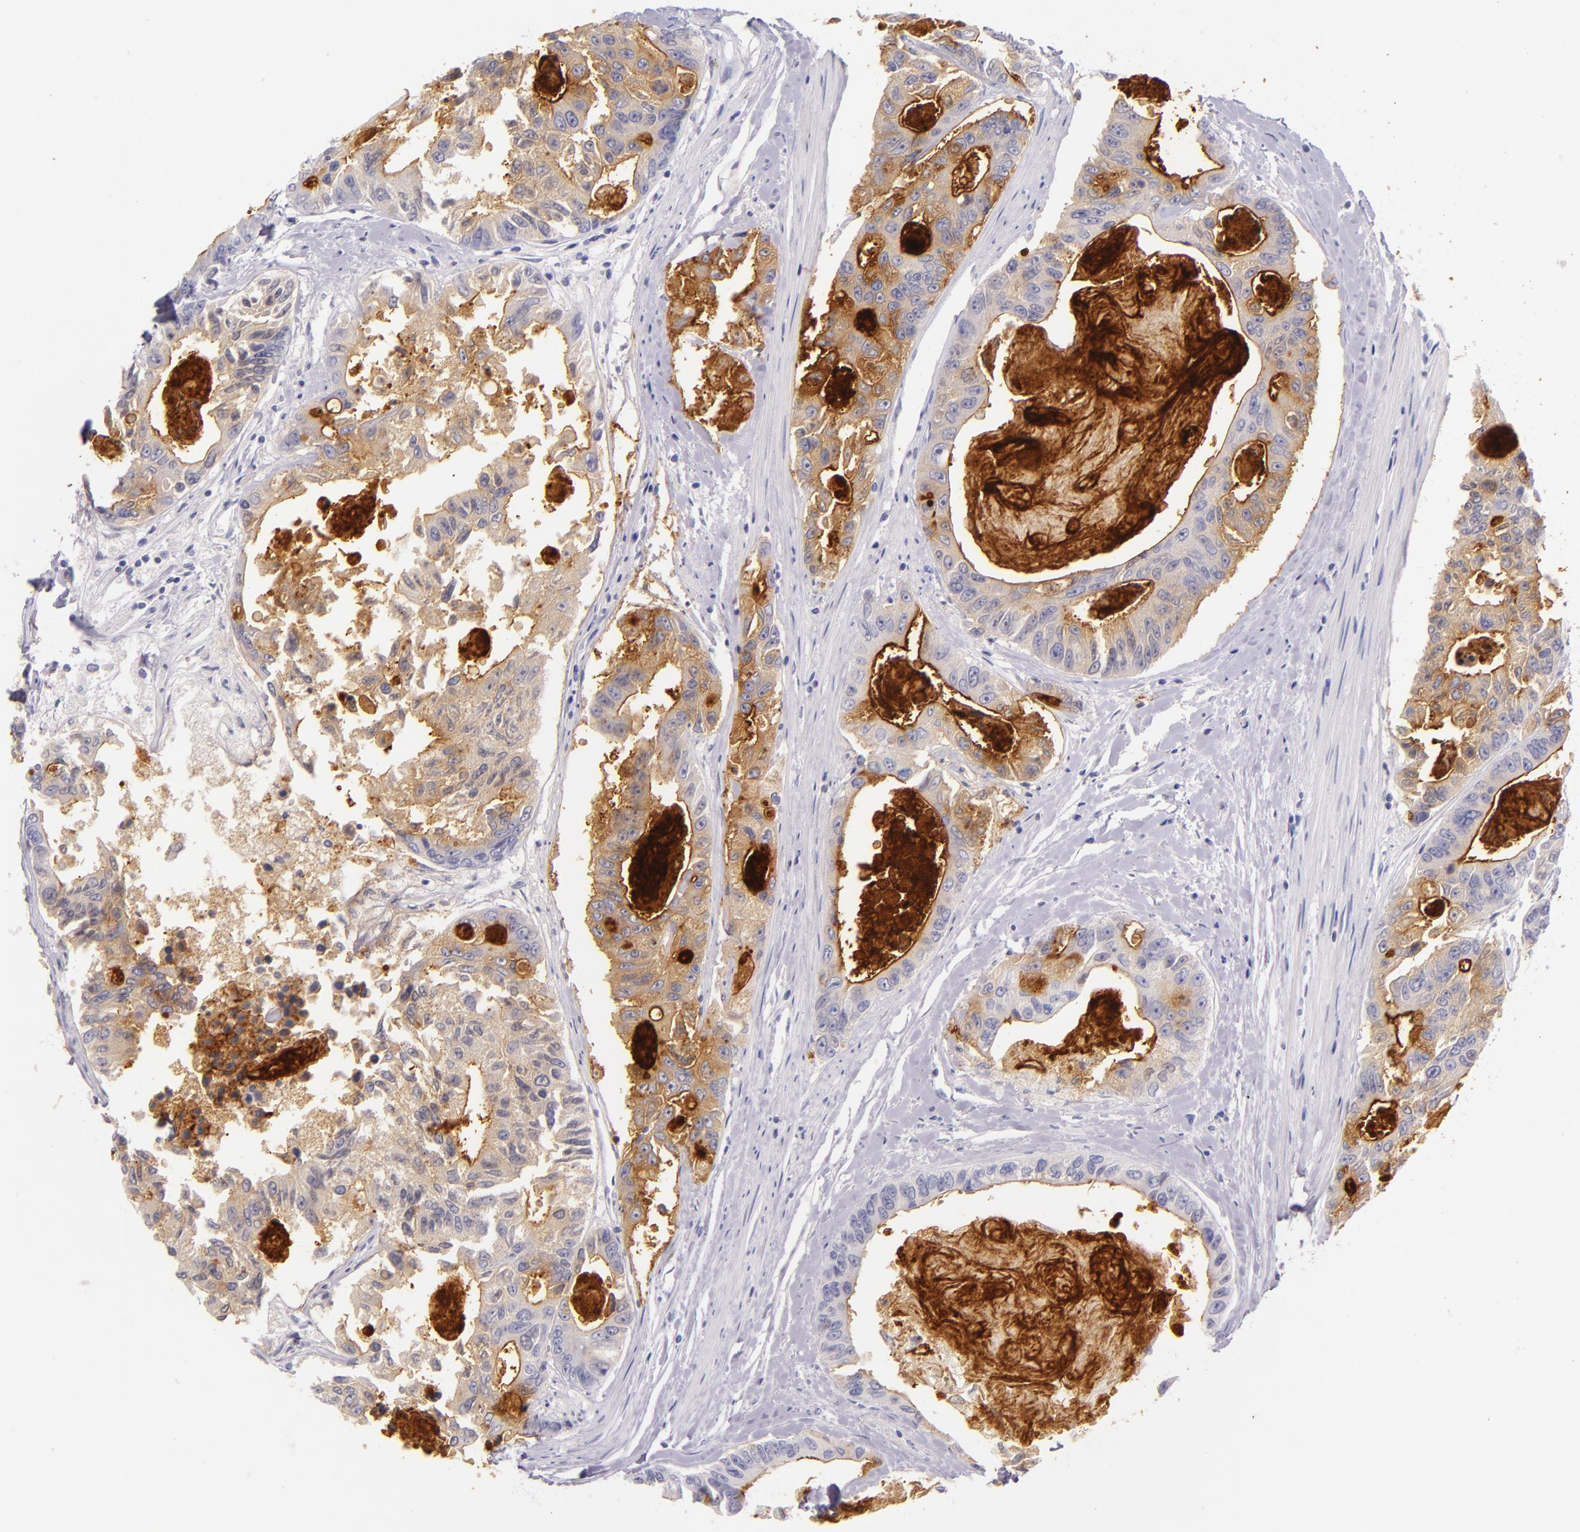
{"staining": {"intensity": "weak", "quantity": "<25%", "location": "cytoplasmic/membranous"}, "tissue": "colorectal cancer", "cell_type": "Tumor cells", "image_type": "cancer", "snomed": [{"axis": "morphology", "description": "Adenocarcinoma, NOS"}, {"axis": "topography", "description": "Colon"}], "caption": "Tumor cells show no significant protein expression in colorectal cancer.", "gene": "CEACAM1", "patient": {"sex": "female", "age": 86}}